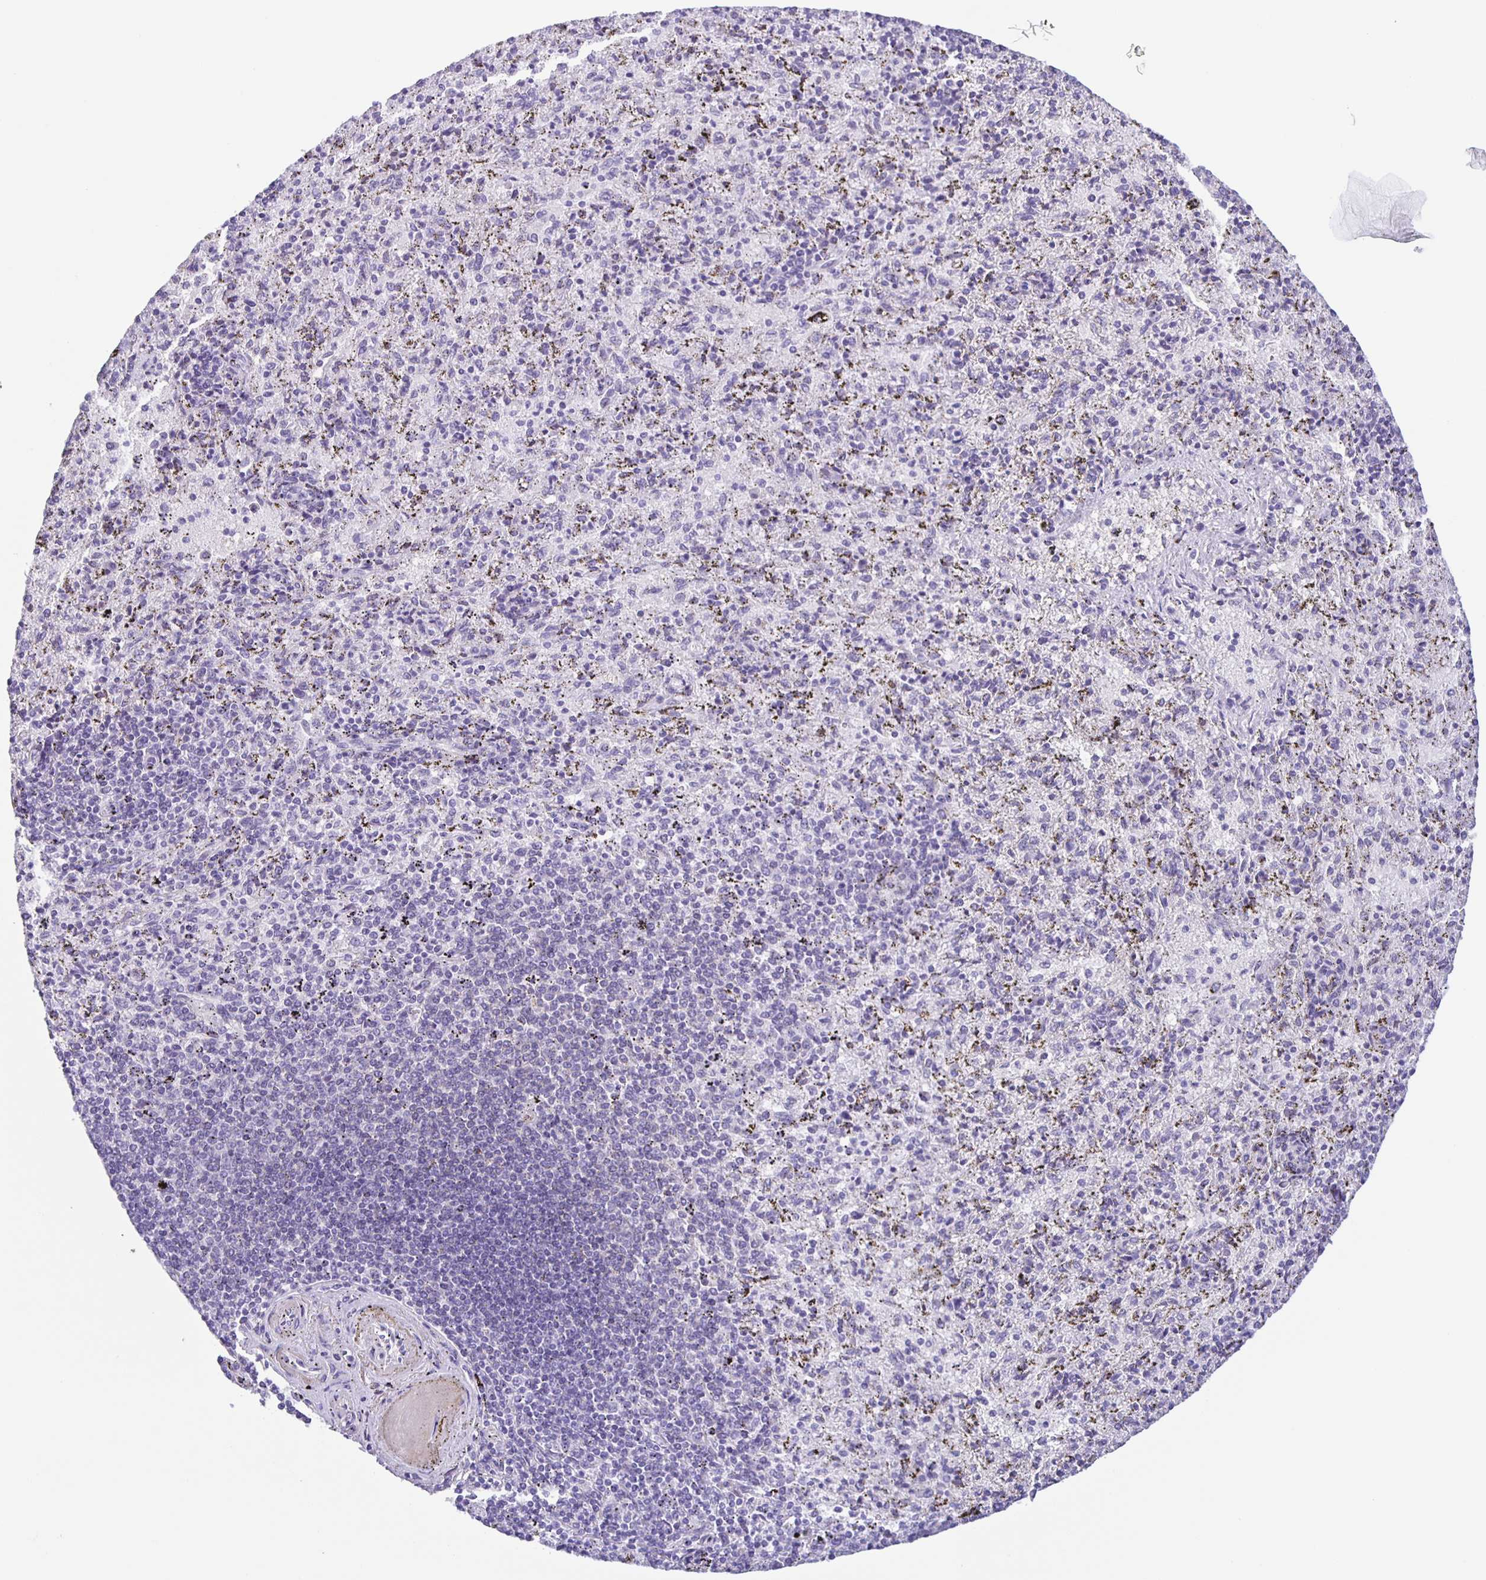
{"staining": {"intensity": "negative", "quantity": "none", "location": "none"}, "tissue": "spleen", "cell_type": "Cells in red pulp", "image_type": "normal", "snomed": [{"axis": "morphology", "description": "Normal tissue, NOS"}, {"axis": "topography", "description": "Spleen"}], "caption": "IHC histopathology image of normal human spleen stained for a protein (brown), which exhibits no staining in cells in red pulp. Nuclei are stained in blue.", "gene": "TGIF2LX", "patient": {"sex": "male", "age": 57}}